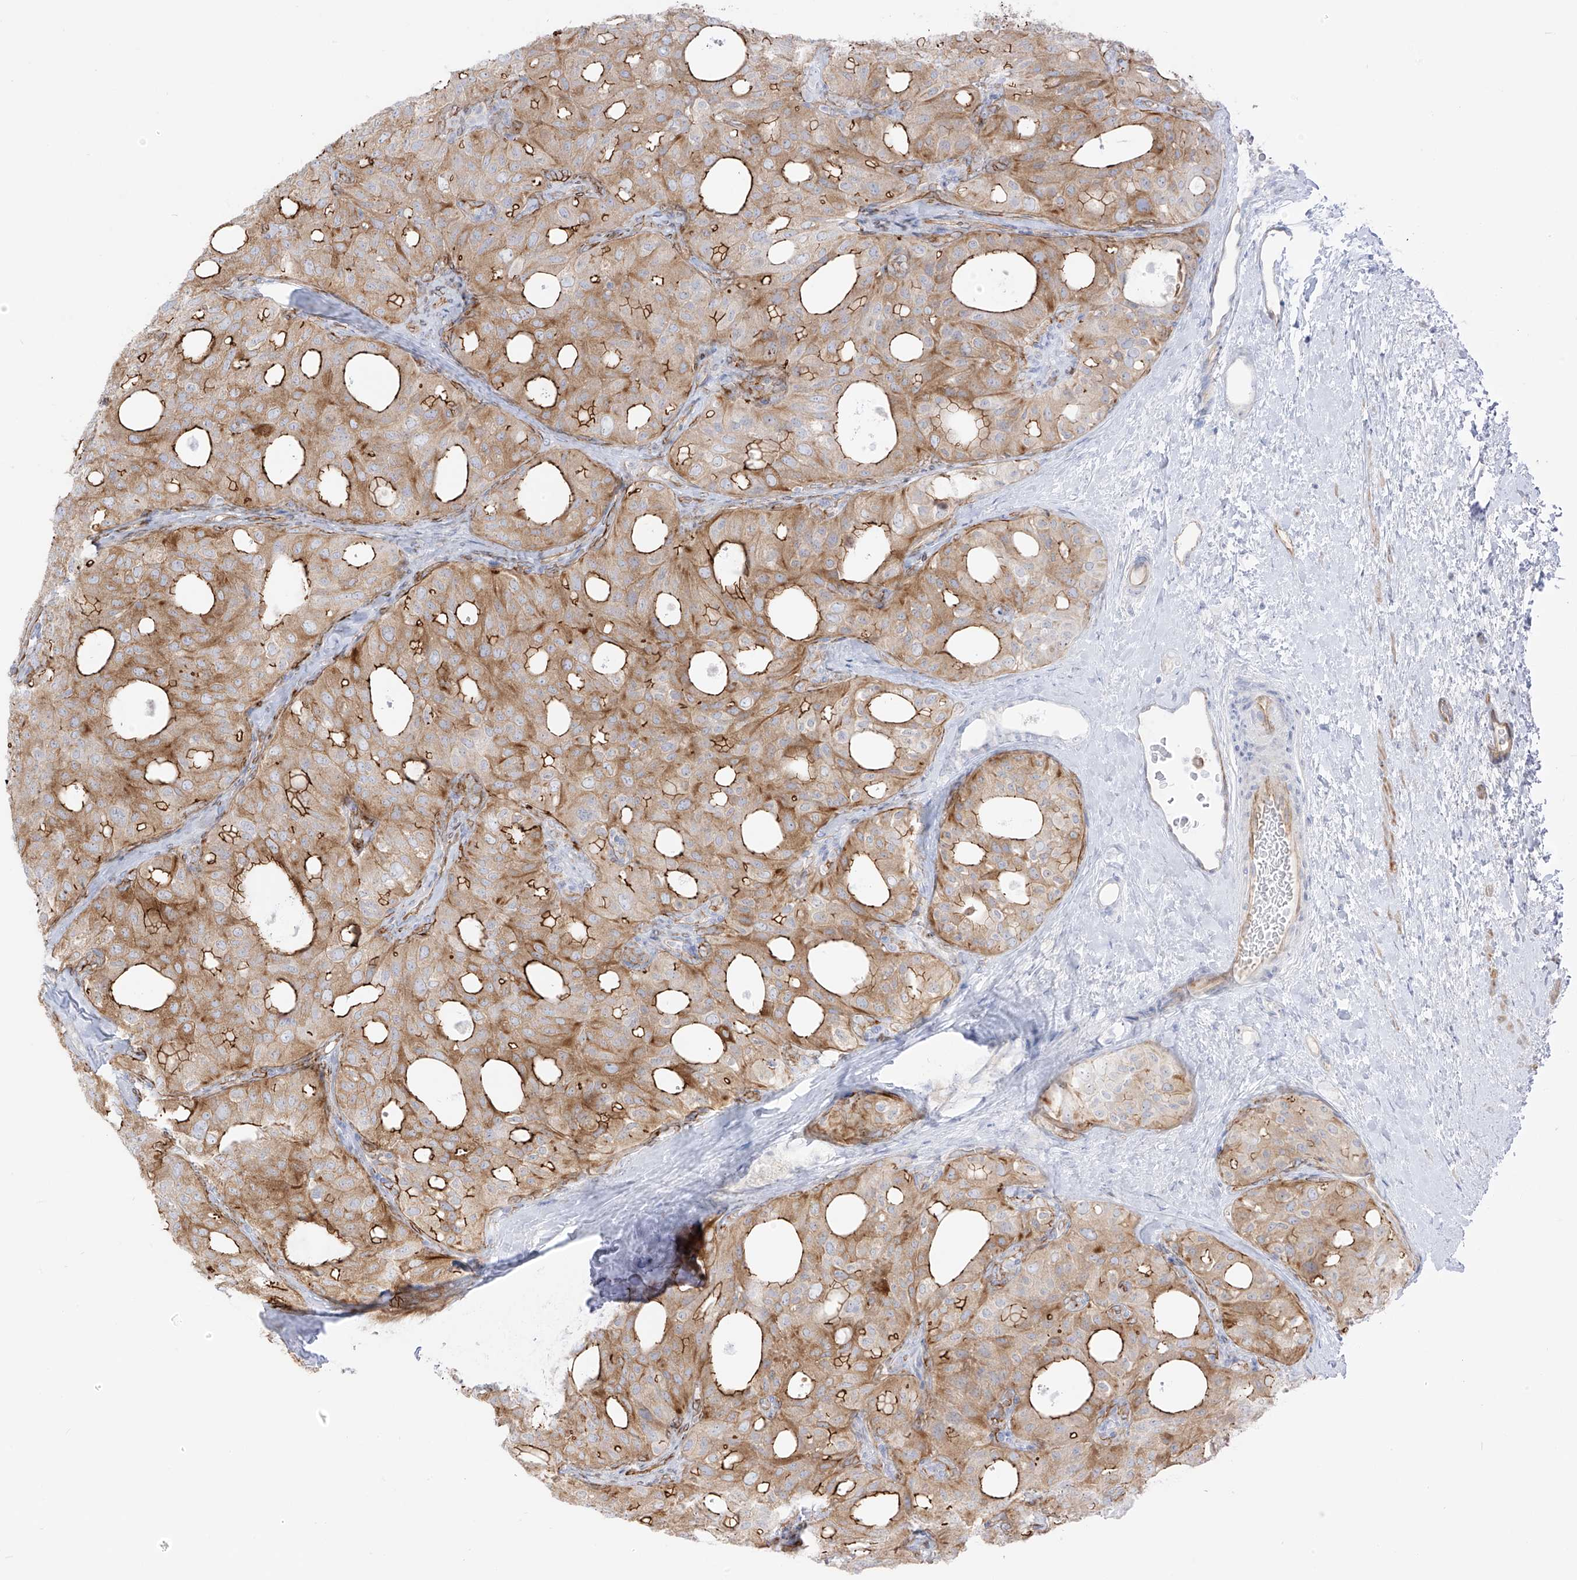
{"staining": {"intensity": "moderate", "quantity": "25%-75%", "location": "cytoplasmic/membranous"}, "tissue": "thyroid cancer", "cell_type": "Tumor cells", "image_type": "cancer", "snomed": [{"axis": "morphology", "description": "Follicular adenoma carcinoma, NOS"}, {"axis": "topography", "description": "Thyroid gland"}], "caption": "Immunohistochemistry (DAB) staining of human thyroid cancer (follicular adenoma carcinoma) shows moderate cytoplasmic/membranous protein positivity in about 25%-75% of tumor cells. Nuclei are stained in blue.", "gene": "C11orf87", "patient": {"sex": "male", "age": 75}}